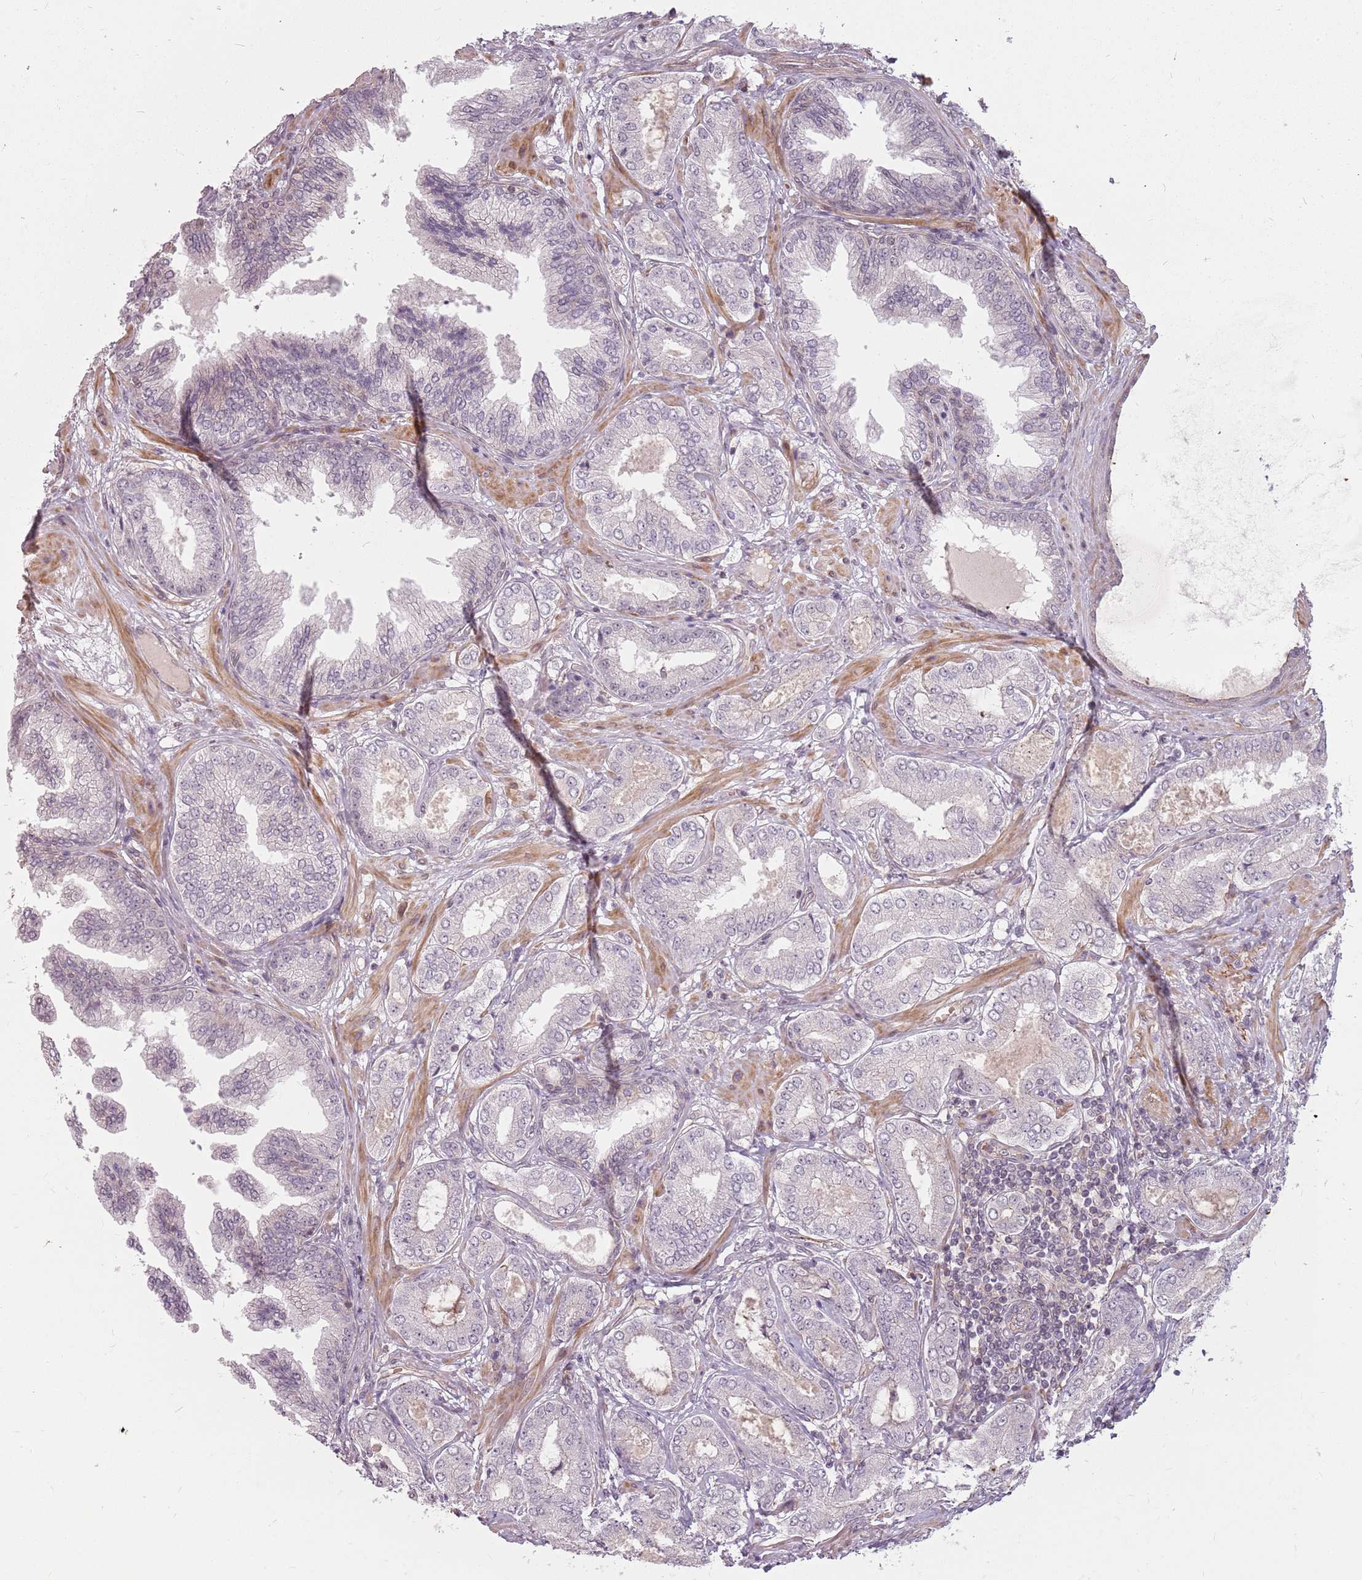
{"staining": {"intensity": "negative", "quantity": "none", "location": "none"}, "tissue": "prostate cancer", "cell_type": "Tumor cells", "image_type": "cancer", "snomed": [{"axis": "morphology", "description": "Adenocarcinoma, Low grade"}, {"axis": "topography", "description": "Prostate"}], "caption": "DAB (3,3'-diaminobenzidine) immunohistochemical staining of prostate cancer shows no significant expression in tumor cells.", "gene": "PPP1R14C", "patient": {"sex": "male", "age": 63}}